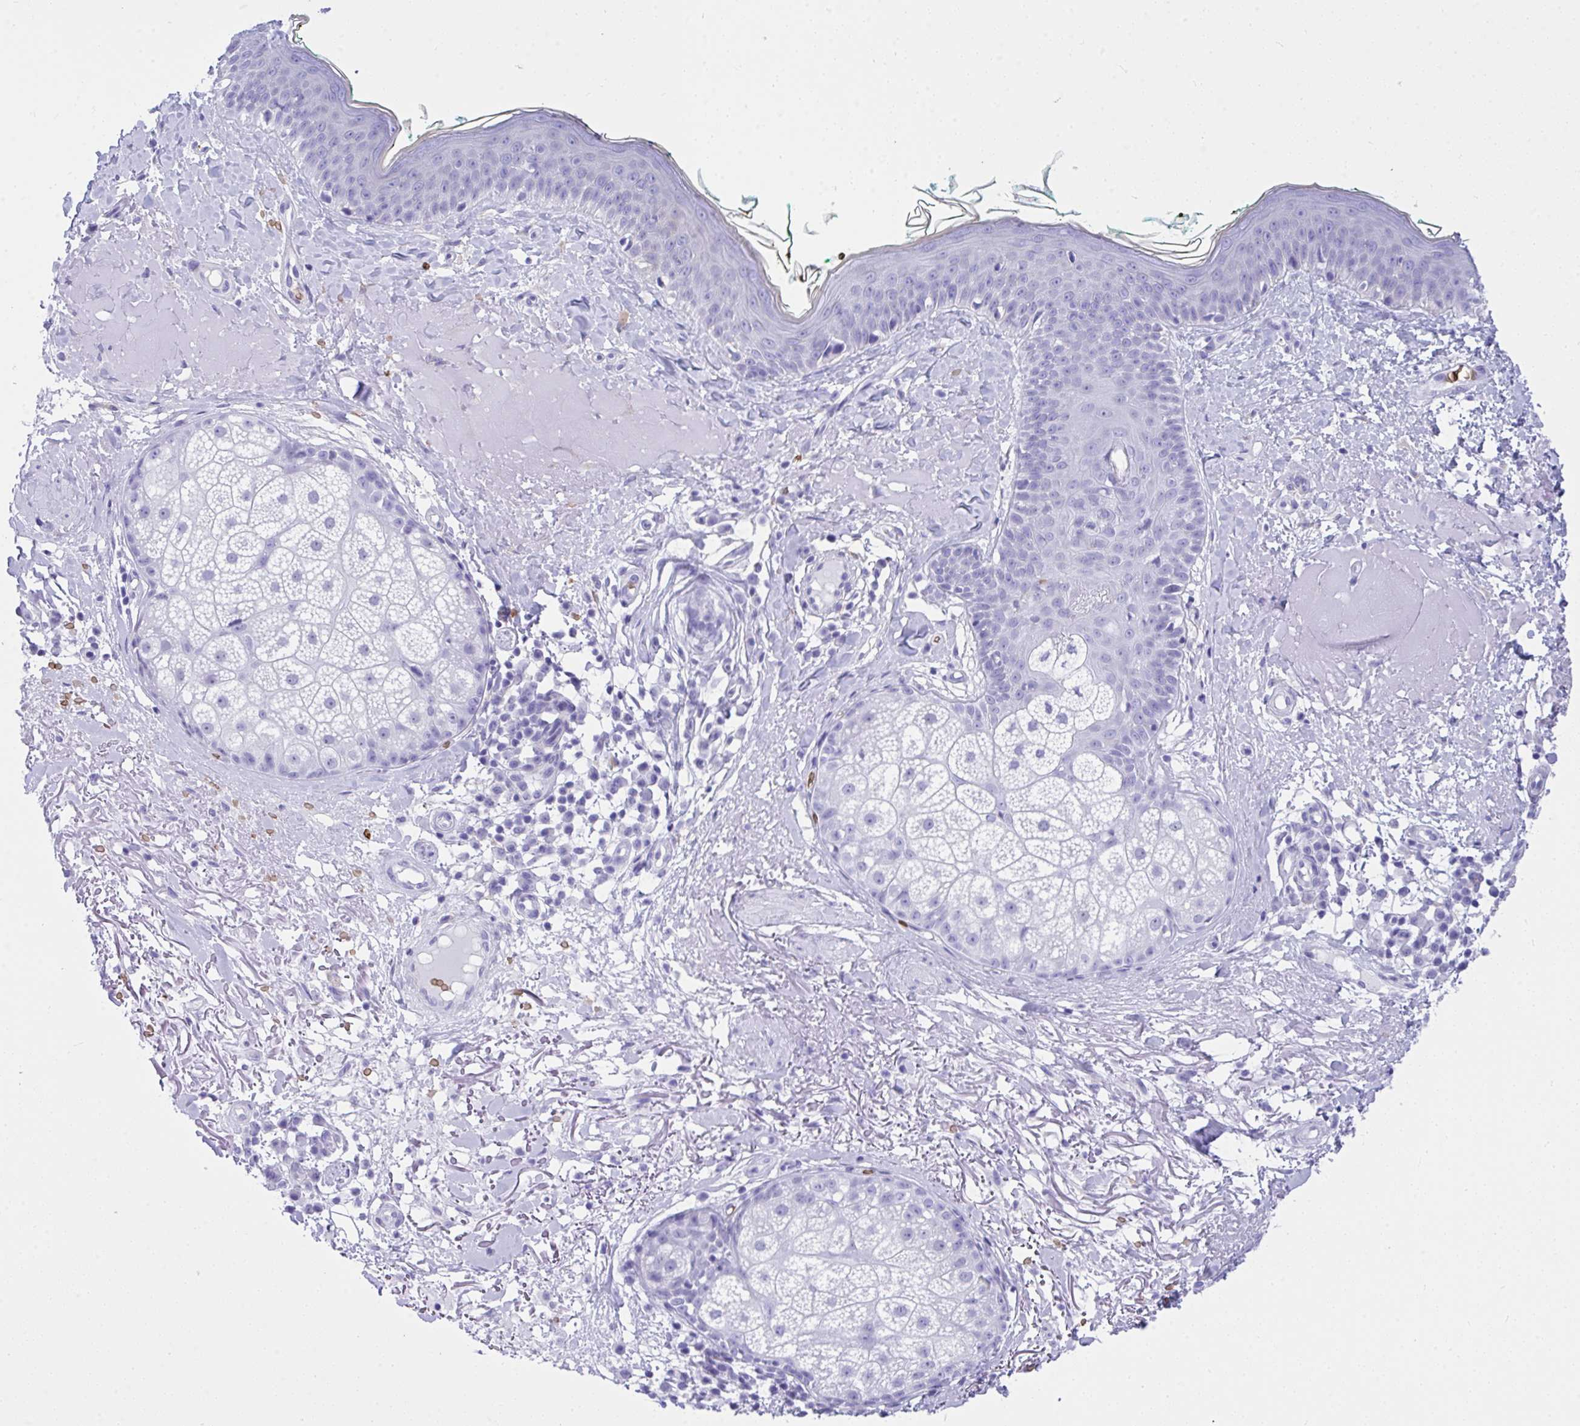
{"staining": {"intensity": "negative", "quantity": "none", "location": "none"}, "tissue": "skin", "cell_type": "Fibroblasts", "image_type": "normal", "snomed": [{"axis": "morphology", "description": "Normal tissue, NOS"}, {"axis": "topography", "description": "Skin"}], "caption": "Immunohistochemical staining of unremarkable human skin shows no significant positivity in fibroblasts. (DAB (3,3'-diaminobenzidine) immunohistochemistry, high magnification).", "gene": "ANK1", "patient": {"sex": "male", "age": 73}}